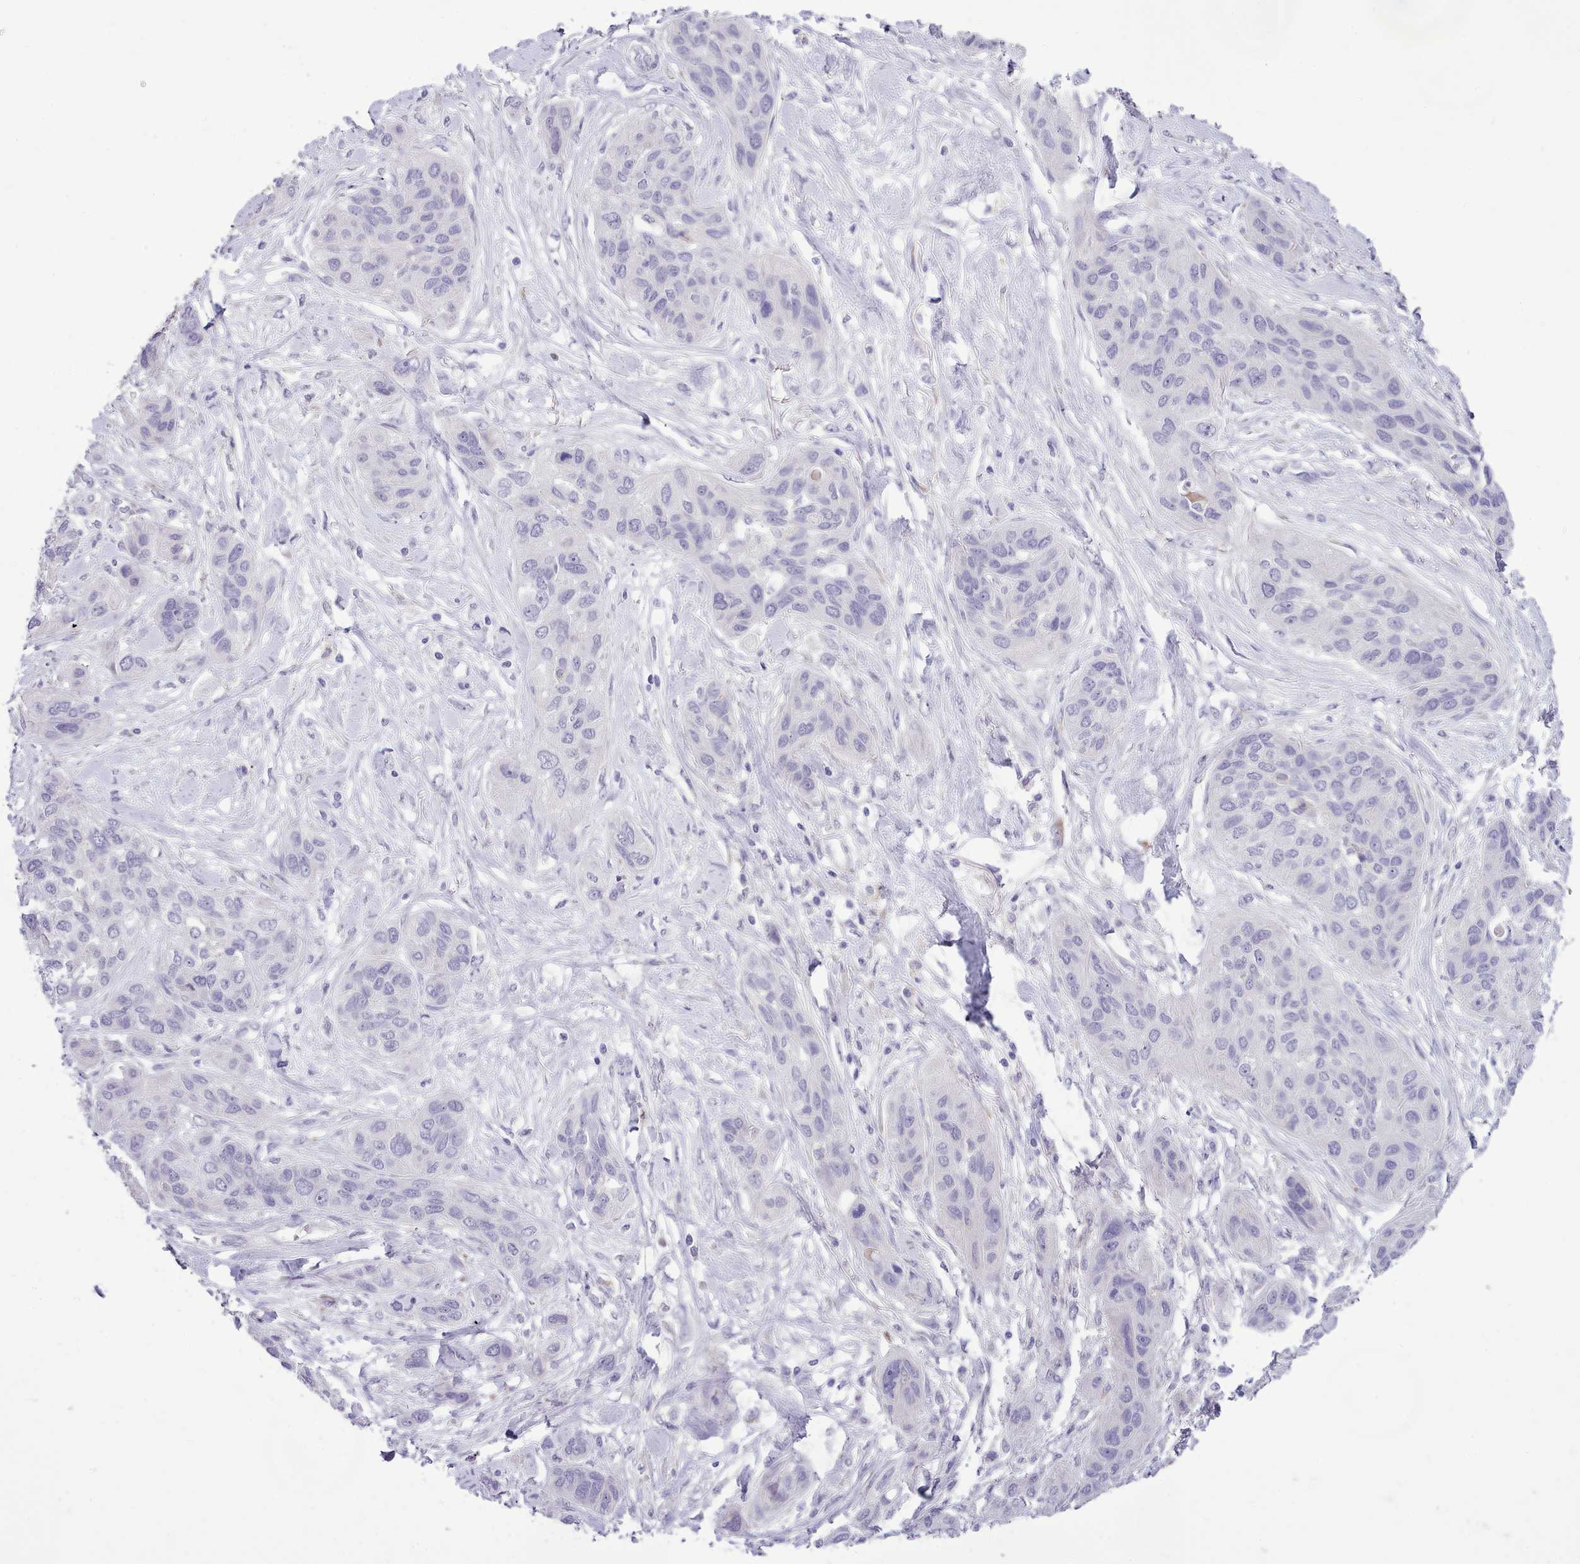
{"staining": {"intensity": "negative", "quantity": "none", "location": "none"}, "tissue": "lung cancer", "cell_type": "Tumor cells", "image_type": "cancer", "snomed": [{"axis": "morphology", "description": "Squamous cell carcinoma, NOS"}, {"axis": "topography", "description": "Lung"}], "caption": "There is no significant staining in tumor cells of lung cancer (squamous cell carcinoma). (DAB immunohistochemistry visualized using brightfield microscopy, high magnification).", "gene": "FAM83E", "patient": {"sex": "female", "age": 70}}